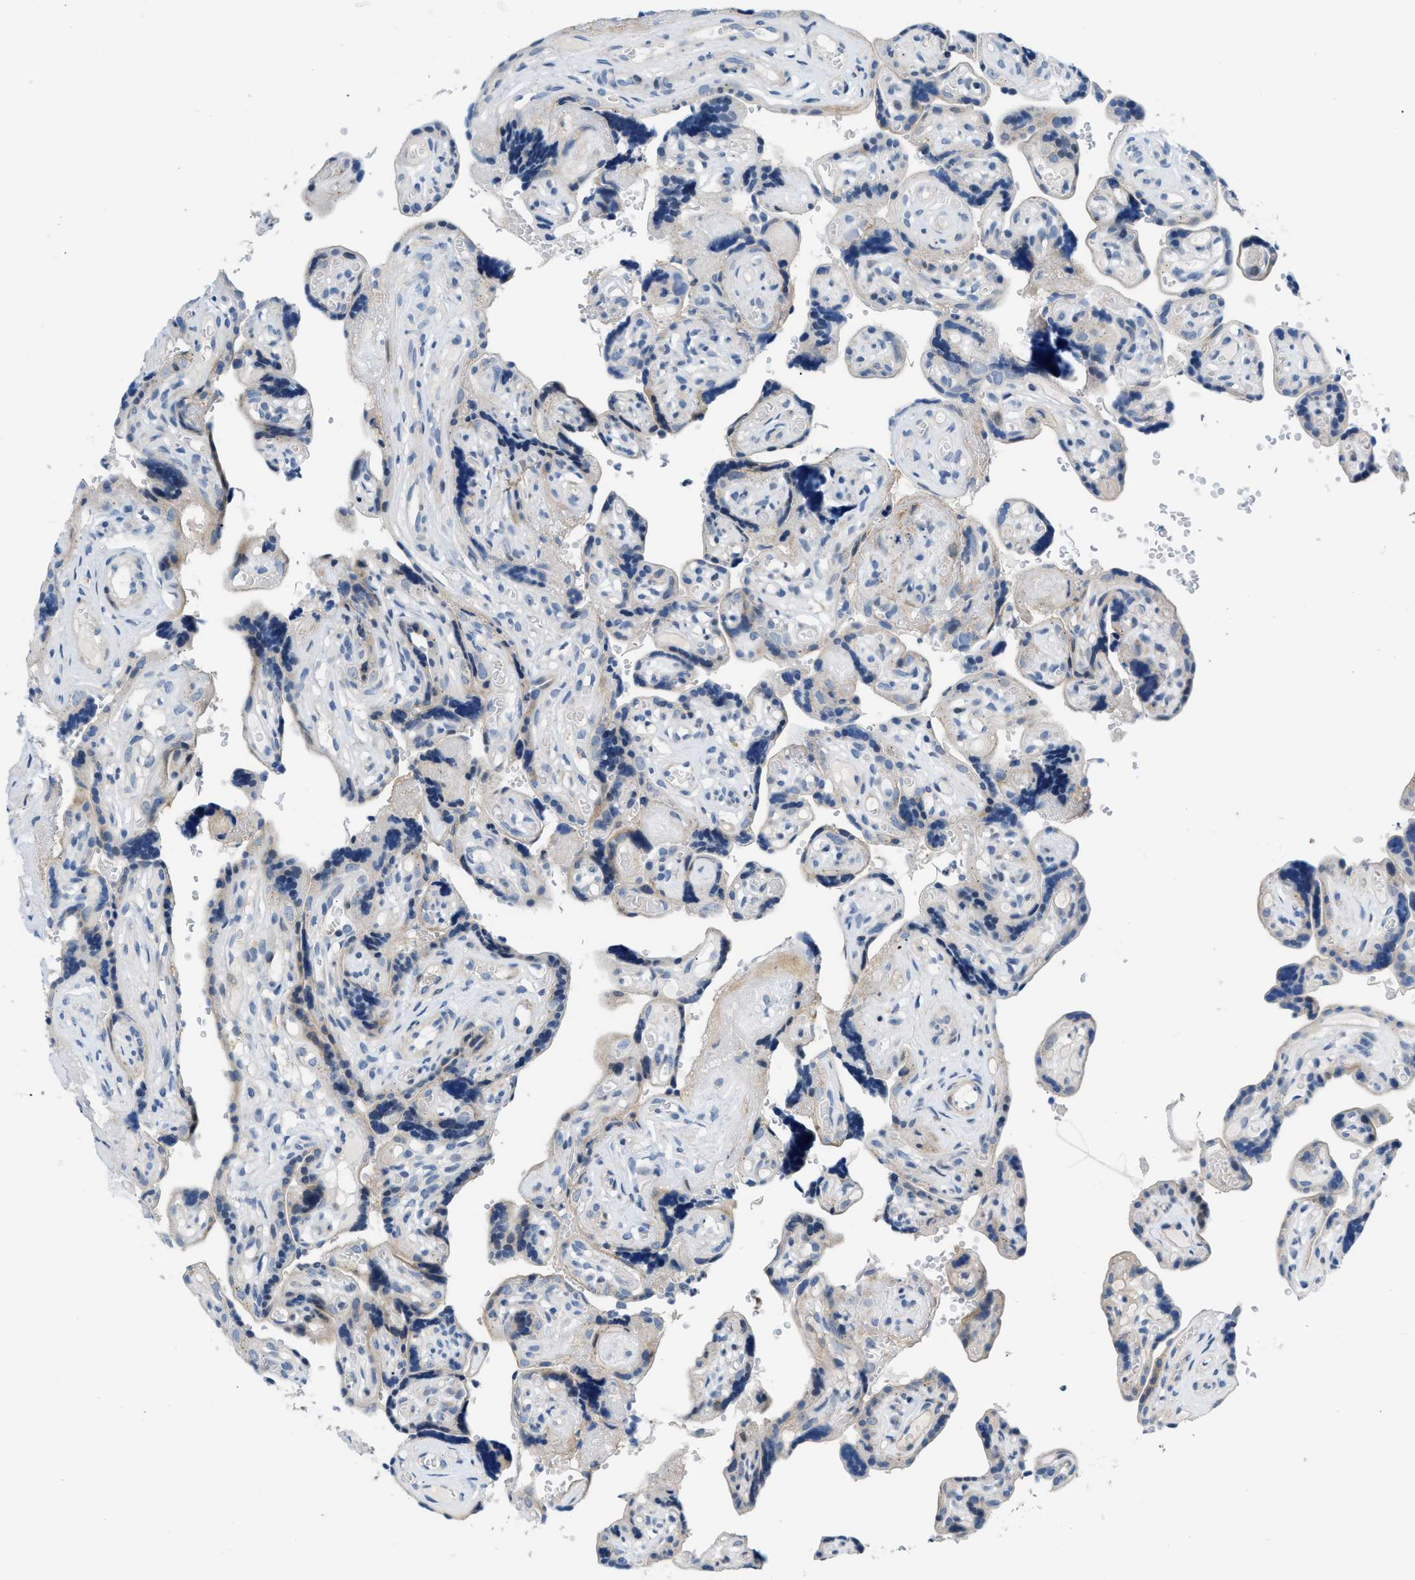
{"staining": {"intensity": "negative", "quantity": "none", "location": "none"}, "tissue": "placenta", "cell_type": "Decidual cells", "image_type": "normal", "snomed": [{"axis": "morphology", "description": "Normal tissue, NOS"}, {"axis": "topography", "description": "Placenta"}], "caption": "Immunohistochemical staining of normal human placenta demonstrates no significant positivity in decidual cells.", "gene": "FDCSP", "patient": {"sex": "female", "age": 30}}